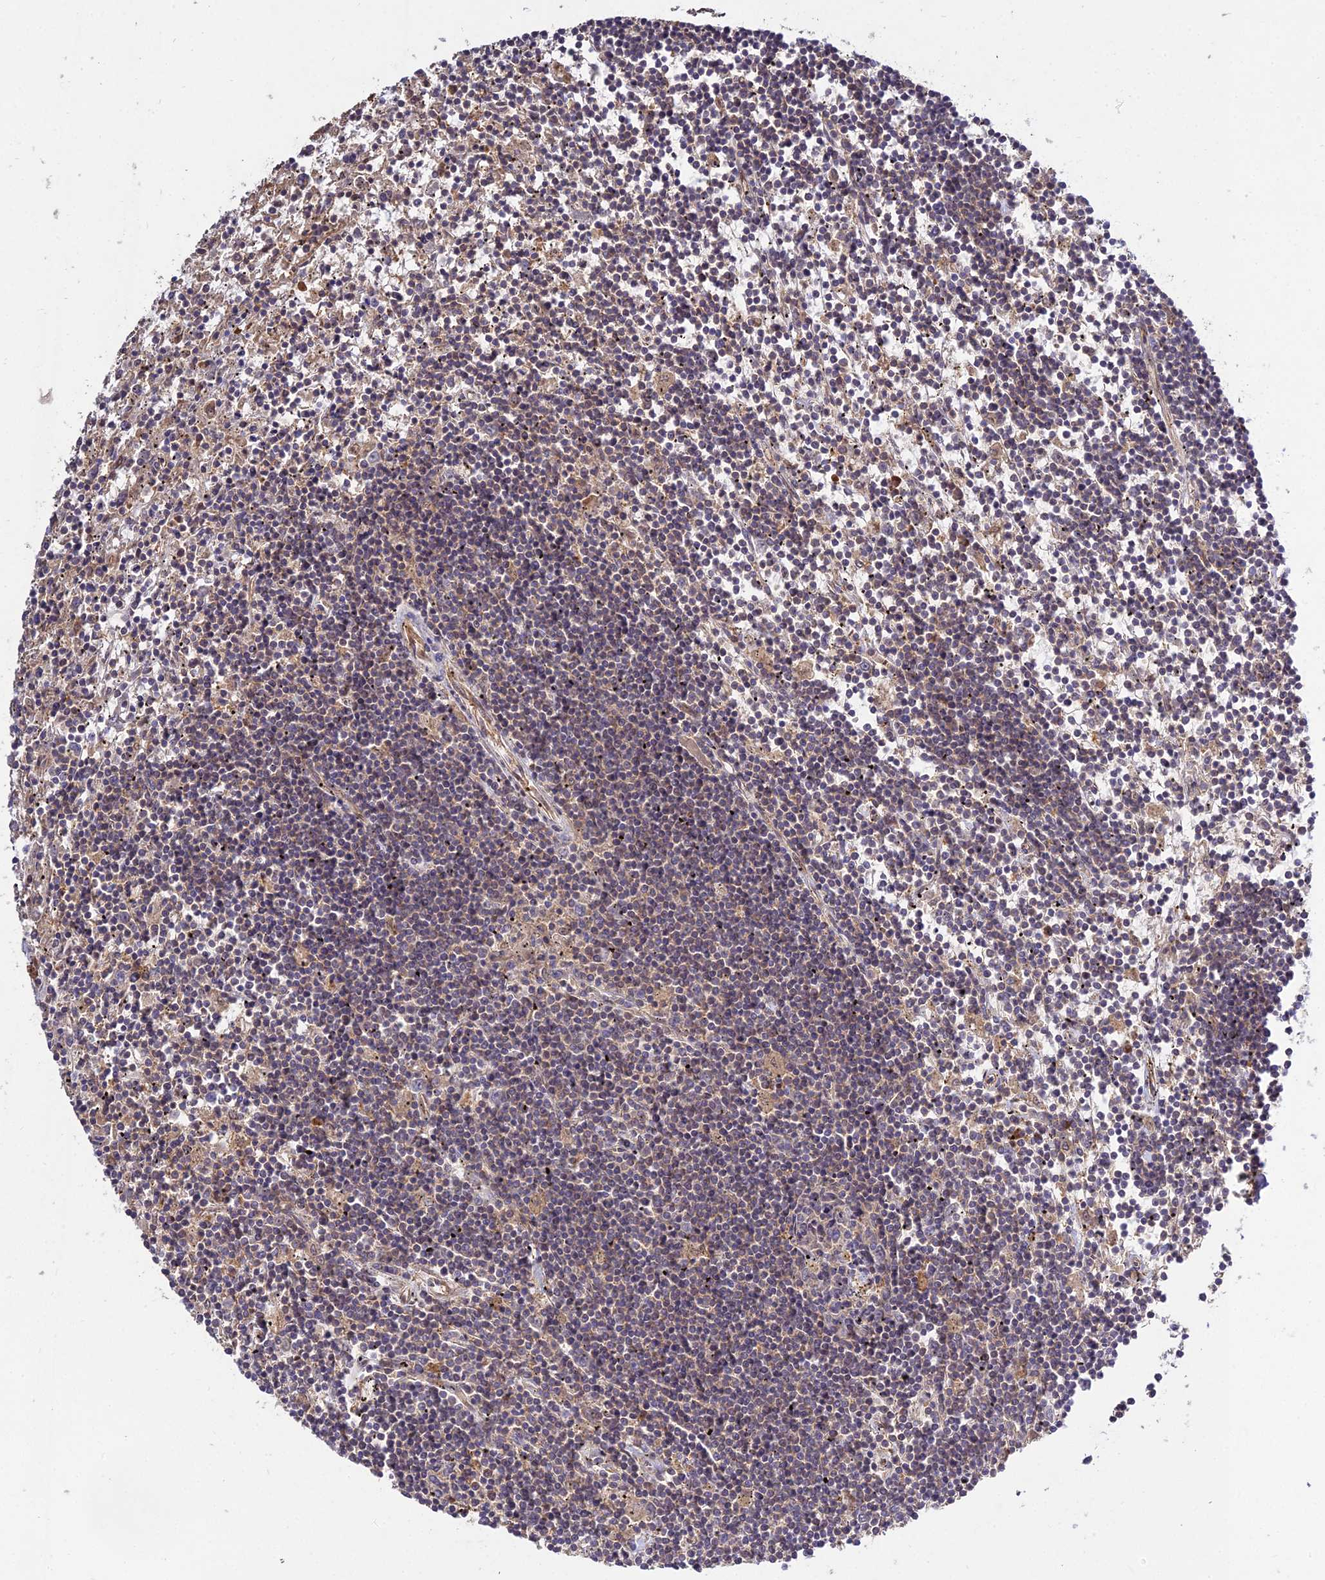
{"staining": {"intensity": "weak", "quantity": "25%-75%", "location": "cytoplasmic/membranous"}, "tissue": "lymphoma", "cell_type": "Tumor cells", "image_type": "cancer", "snomed": [{"axis": "morphology", "description": "Malignant lymphoma, non-Hodgkin's type, Low grade"}, {"axis": "topography", "description": "Spleen"}], "caption": "Protein staining of low-grade malignant lymphoma, non-Hodgkin's type tissue exhibits weak cytoplasmic/membranous expression in approximately 25%-75% of tumor cells. (IHC, brightfield microscopy, high magnification).", "gene": "GRTP1", "patient": {"sex": "male", "age": 76}}